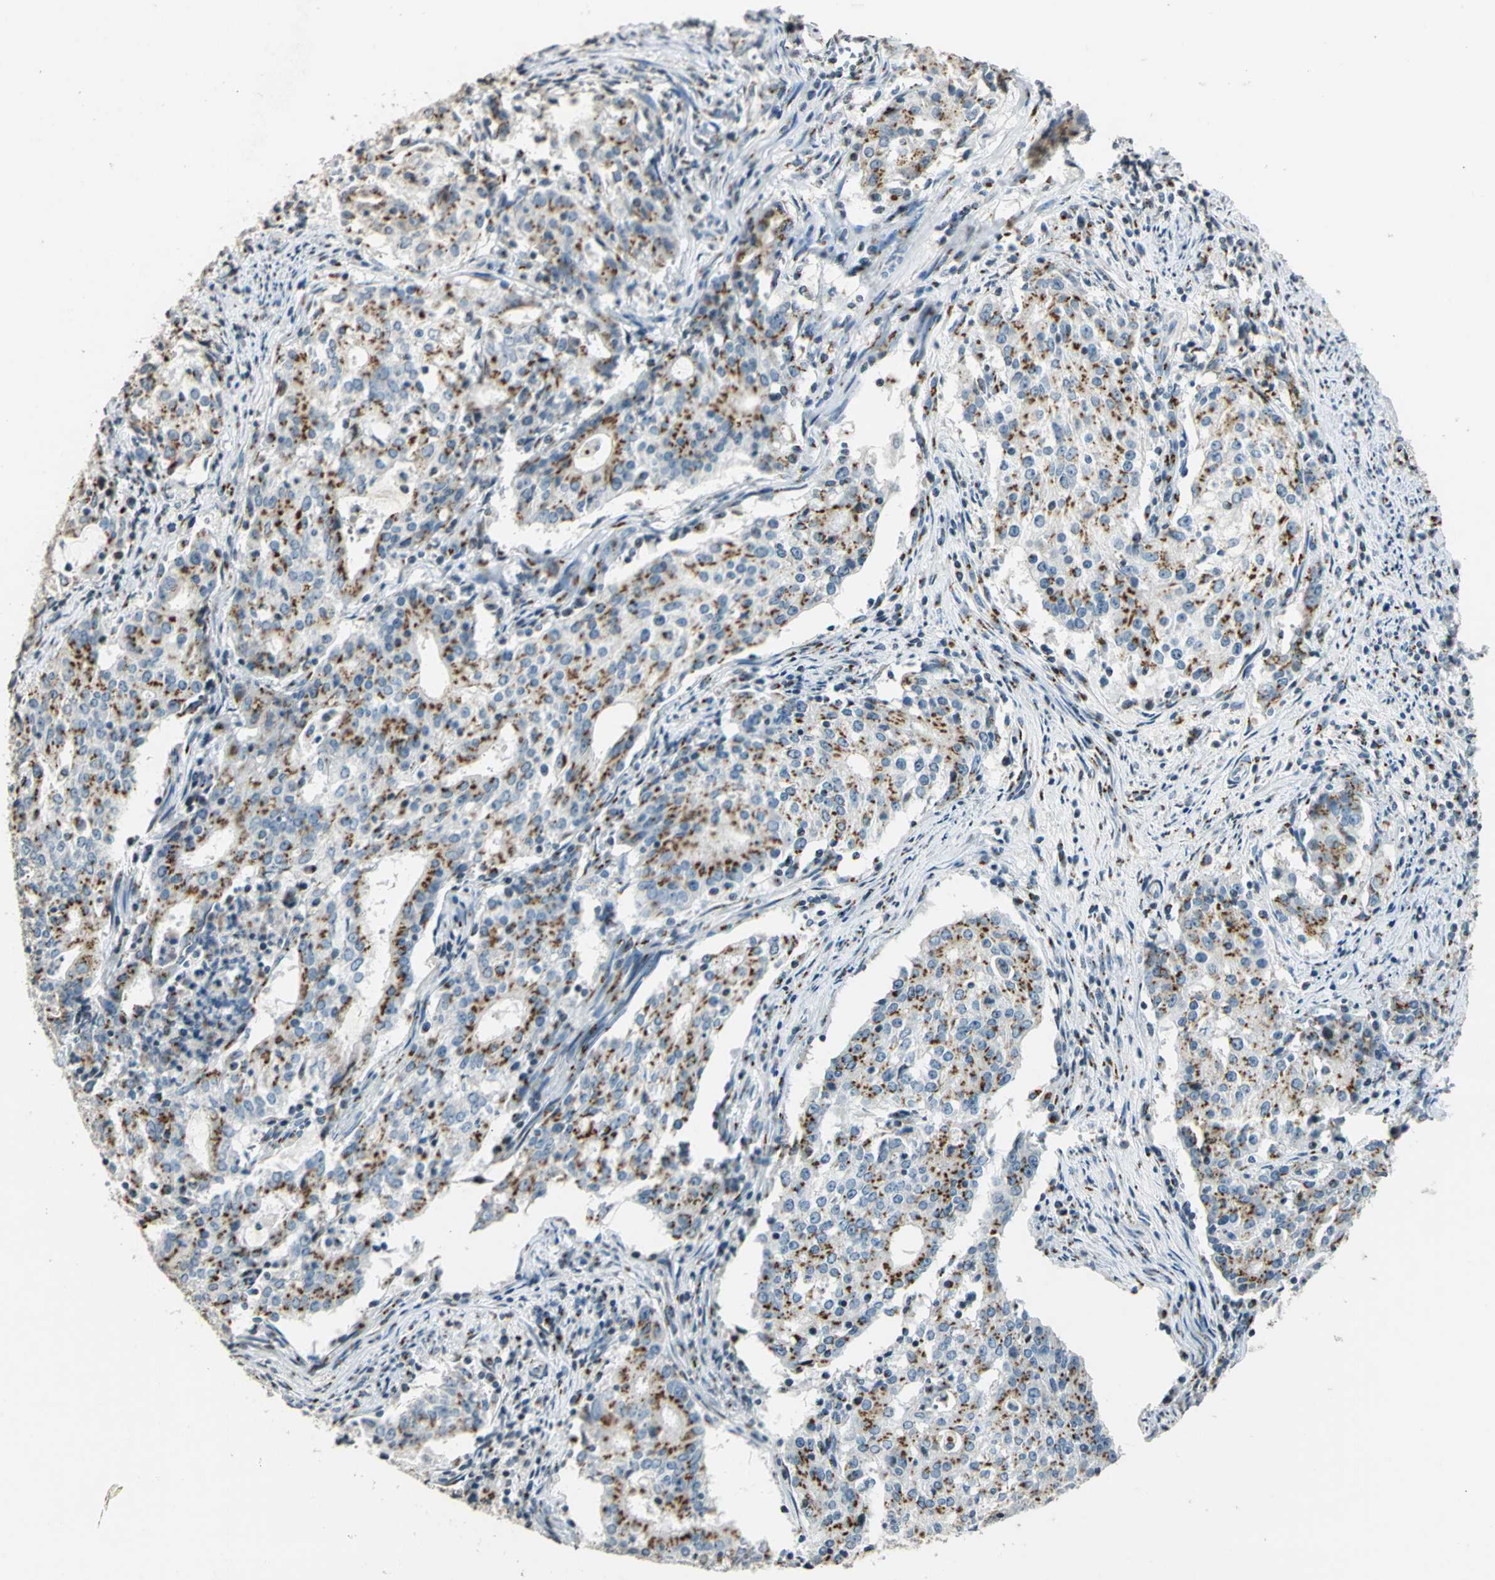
{"staining": {"intensity": "moderate", "quantity": "25%-75%", "location": "cytoplasmic/membranous"}, "tissue": "cervical cancer", "cell_type": "Tumor cells", "image_type": "cancer", "snomed": [{"axis": "morphology", "description": "Adenocarcinoma, NOS"}, {"axis": "topography", "description": "Cervix"}], "caption": "Adenocarcinoma (cervical) stained with a brown dye shows moderate cytoplasmic/membranous positive staining in about 25%-75% of tumor cells.", "gene": "TMEM115", "patient": {"sex": "female", "age": 44}}